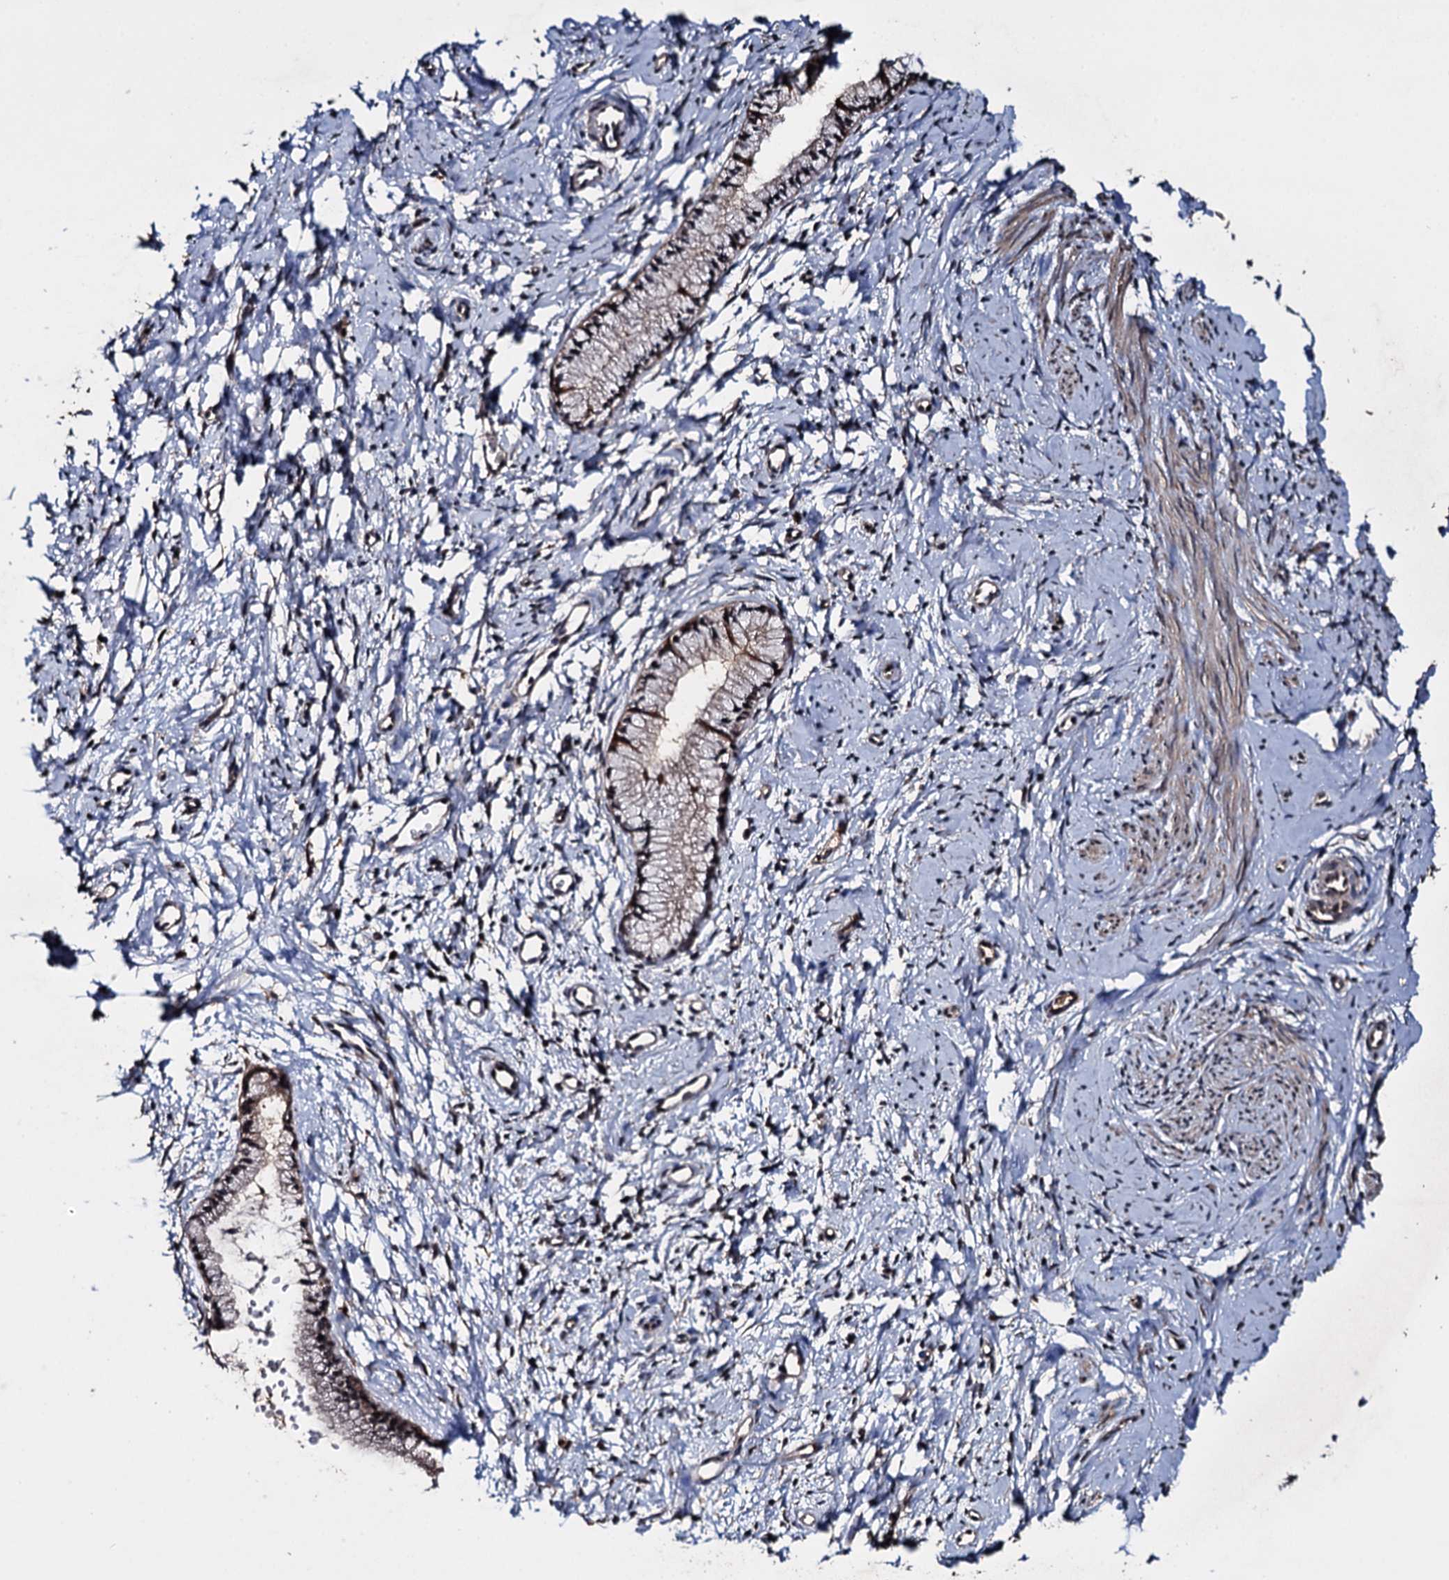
{"staining": {"intensity": "moderate", "quantity": "25%-75%", "location": "cytoplasmic/membranous"}, "tissue": "cervix", "cell_type": "Glandular cells", "image_type": "normal", "snomed": [{"axis": "morphology", "description": "Normal tissue, NOS"}, {"axis": "topography", "description": "Cervix"}], "caption": "A medium amount of moderate cytoplasmic/membranous staining is identified in approximately 25%-75% of glandular cells in unremarkable cervix.", "gene": "SLC46A3", "patient": {"sex": "female", "age": 57}}